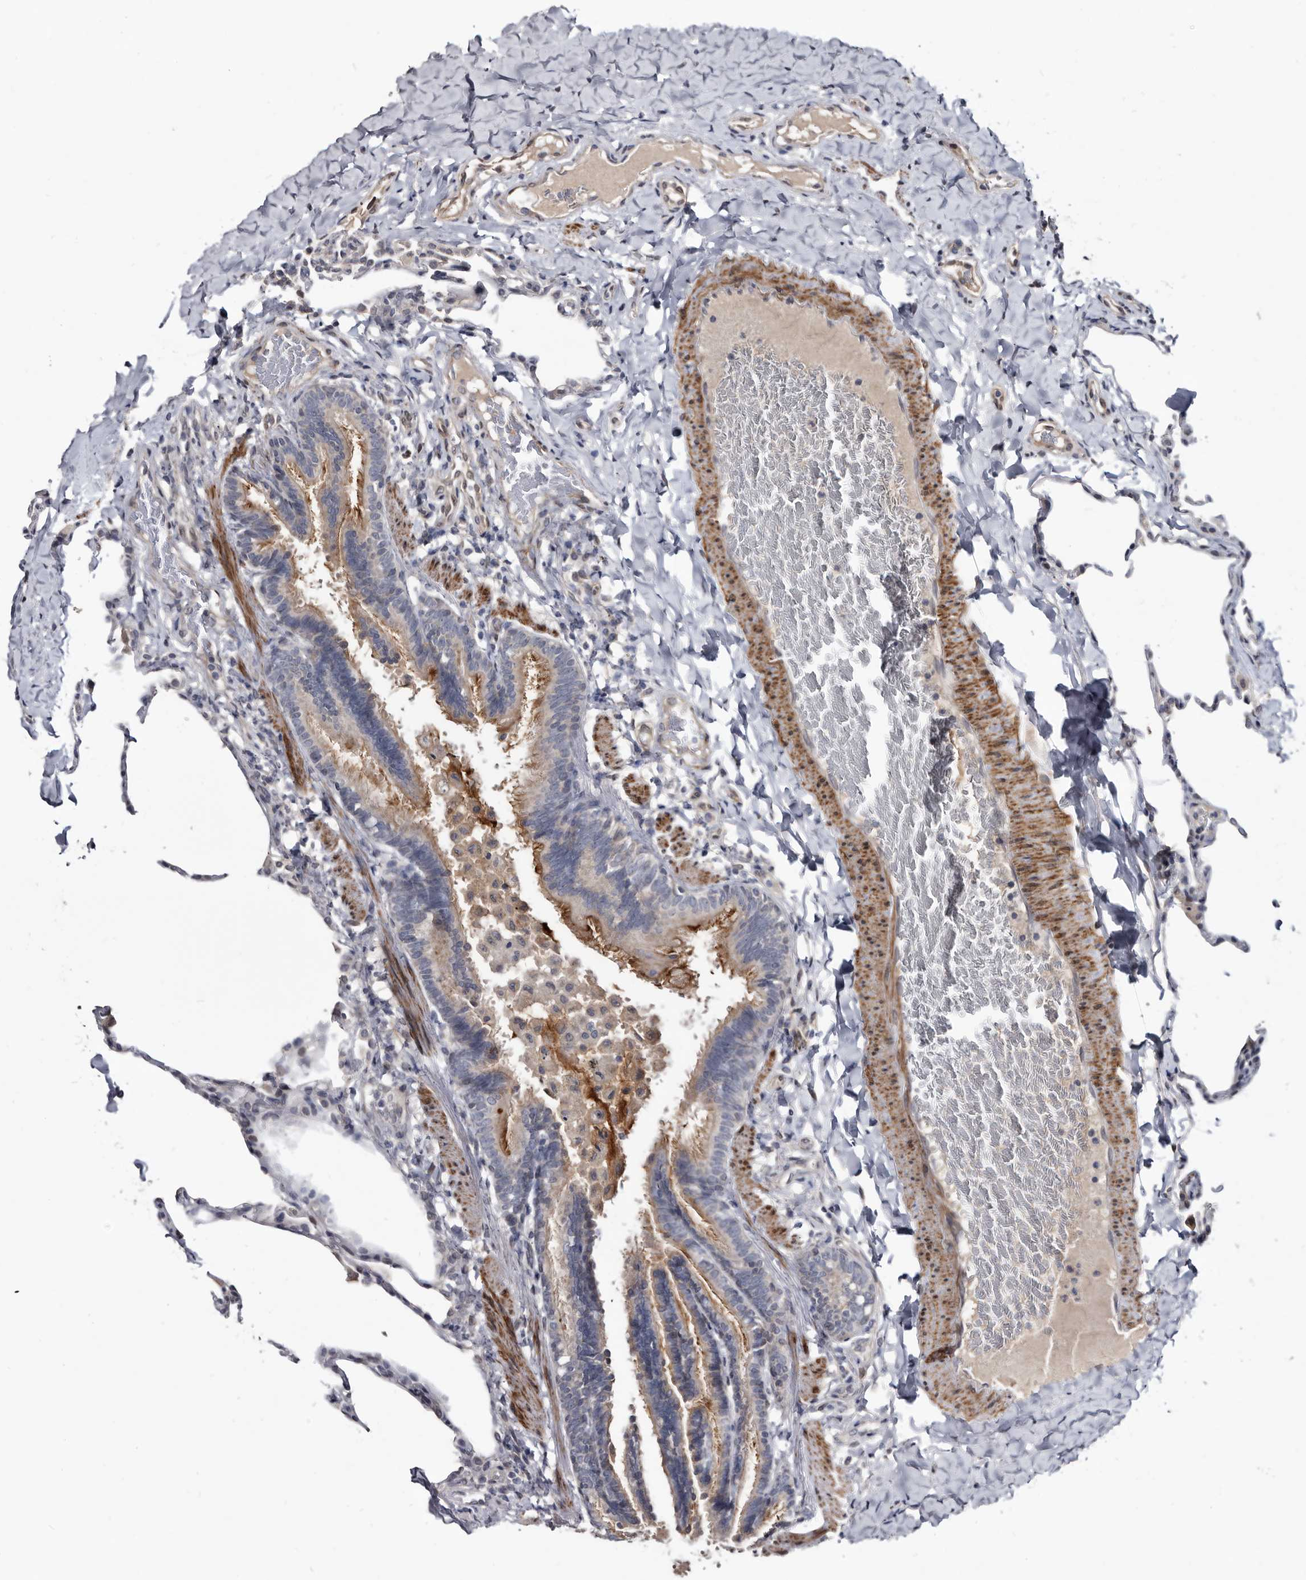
{"staining": {"intensity": "negative", "quantity": "none", "location": "none"}, "tissue": "lung", "cell_type": "Alveolar cells", "image_type": "normal", "snomed": [{"axis": "morphology", "description": "Normal tissue, NOS"}, {"axis": "topography", "description": "Lung"}], "caption": "IHC photomicrograph of unremarkable lung: lung stained with DAB (3,3'-diaminobenzidine) reveals no significant protein expression in alveolar cells.", "gene": "PROM1", "patient": {"sex": "male", "age": 20}}